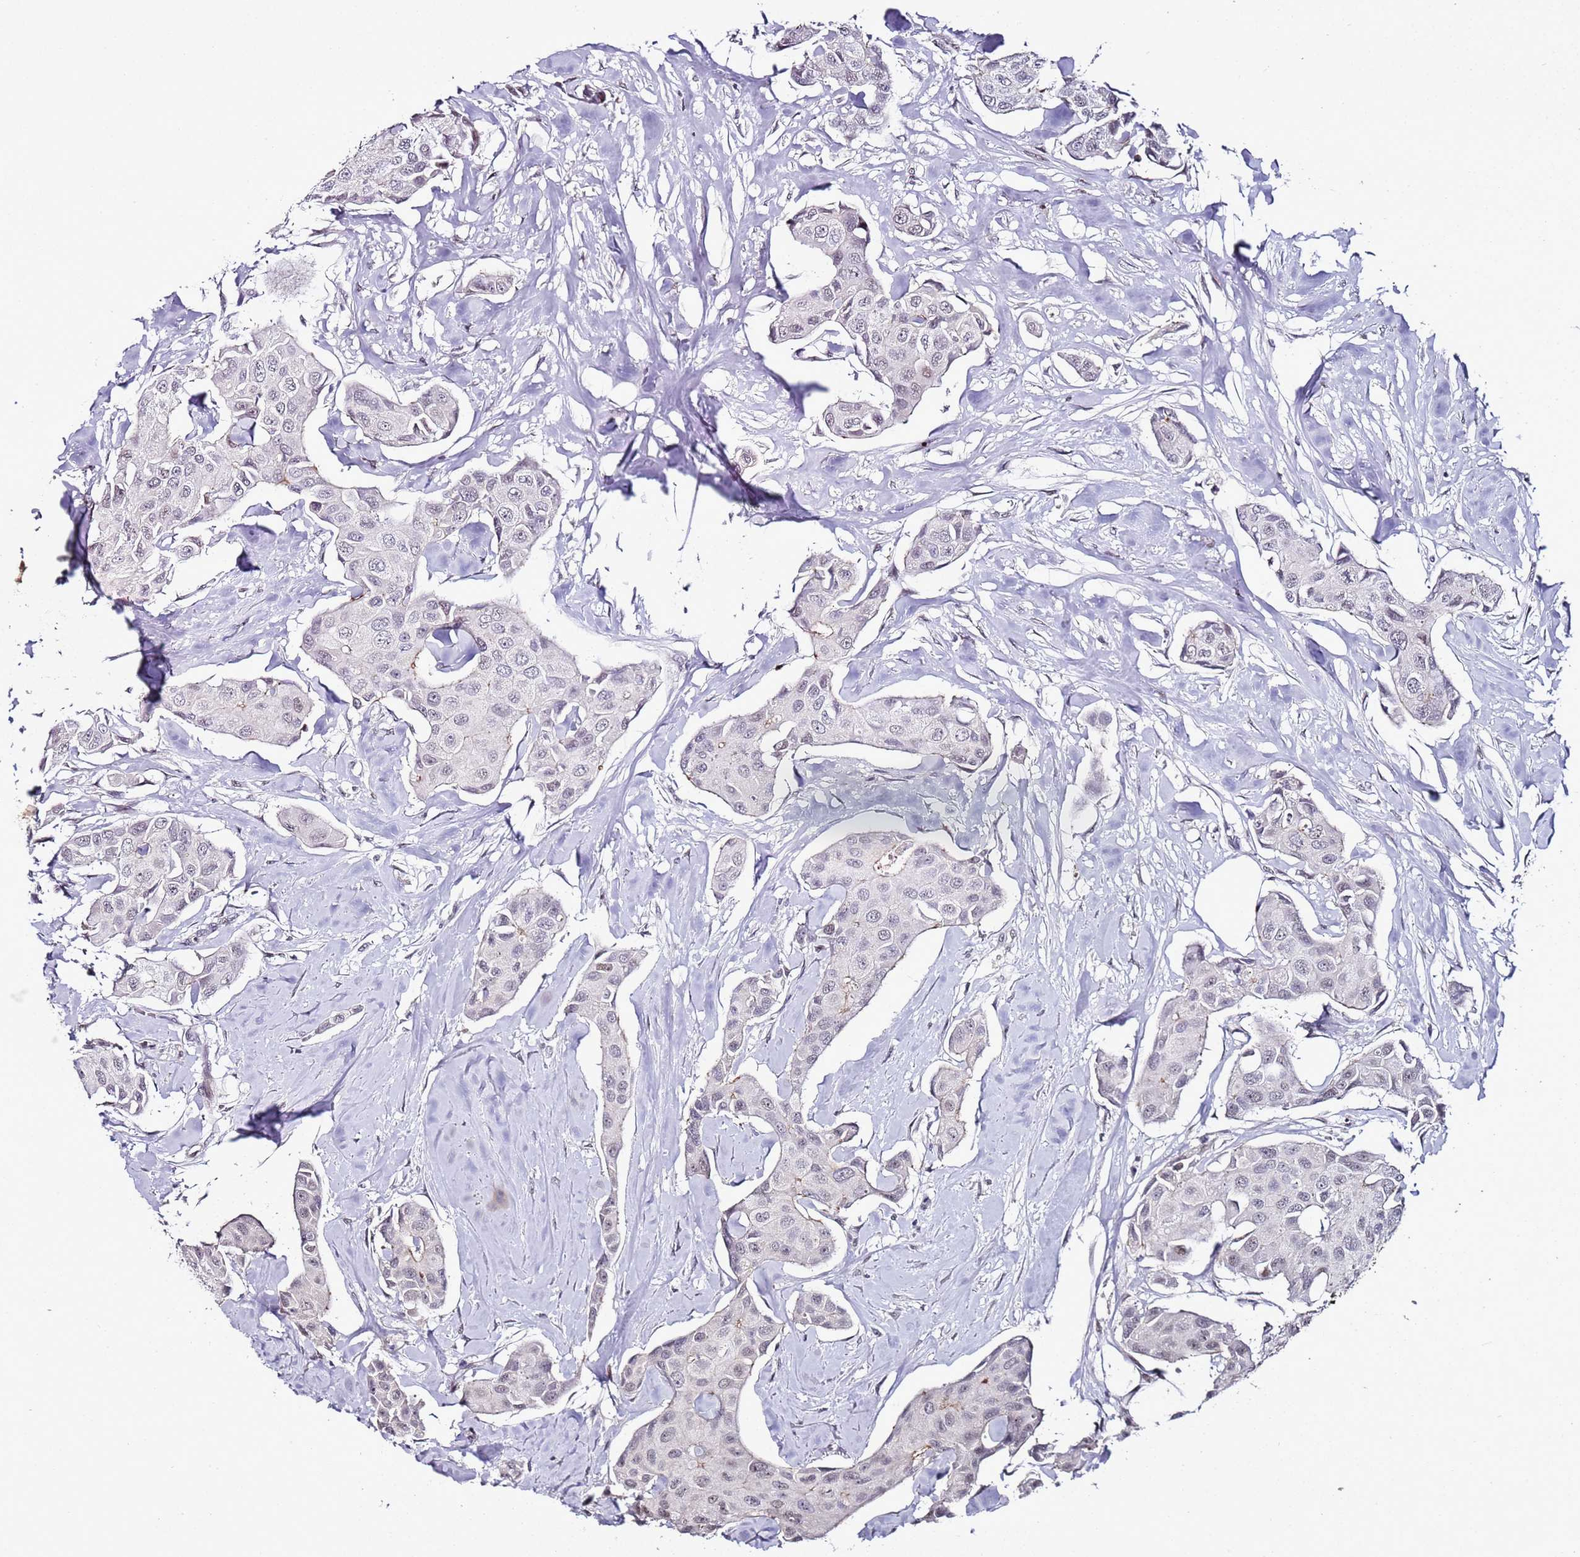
{"staining": {"intensity": "weak", "quantity": "<25%", "location": "nuclear"}, "tissue": "breast cancer", "cell_type": "Tumor cells", "image_type": "cancer", "snomed": [{"axis": "morphology", "description": "Duct carcinoma"}, {"axis": "topography", "description": "Breast"}, {"axis": "topography", "description": "Lymph node"}], "caption": "Breast infiltrating ductal carcinoma was stained to show a protein in brown. There is no significant staining in tumor cells.", "gene": "PSMA7", "patient": {"sex": "female", "age": 80}}